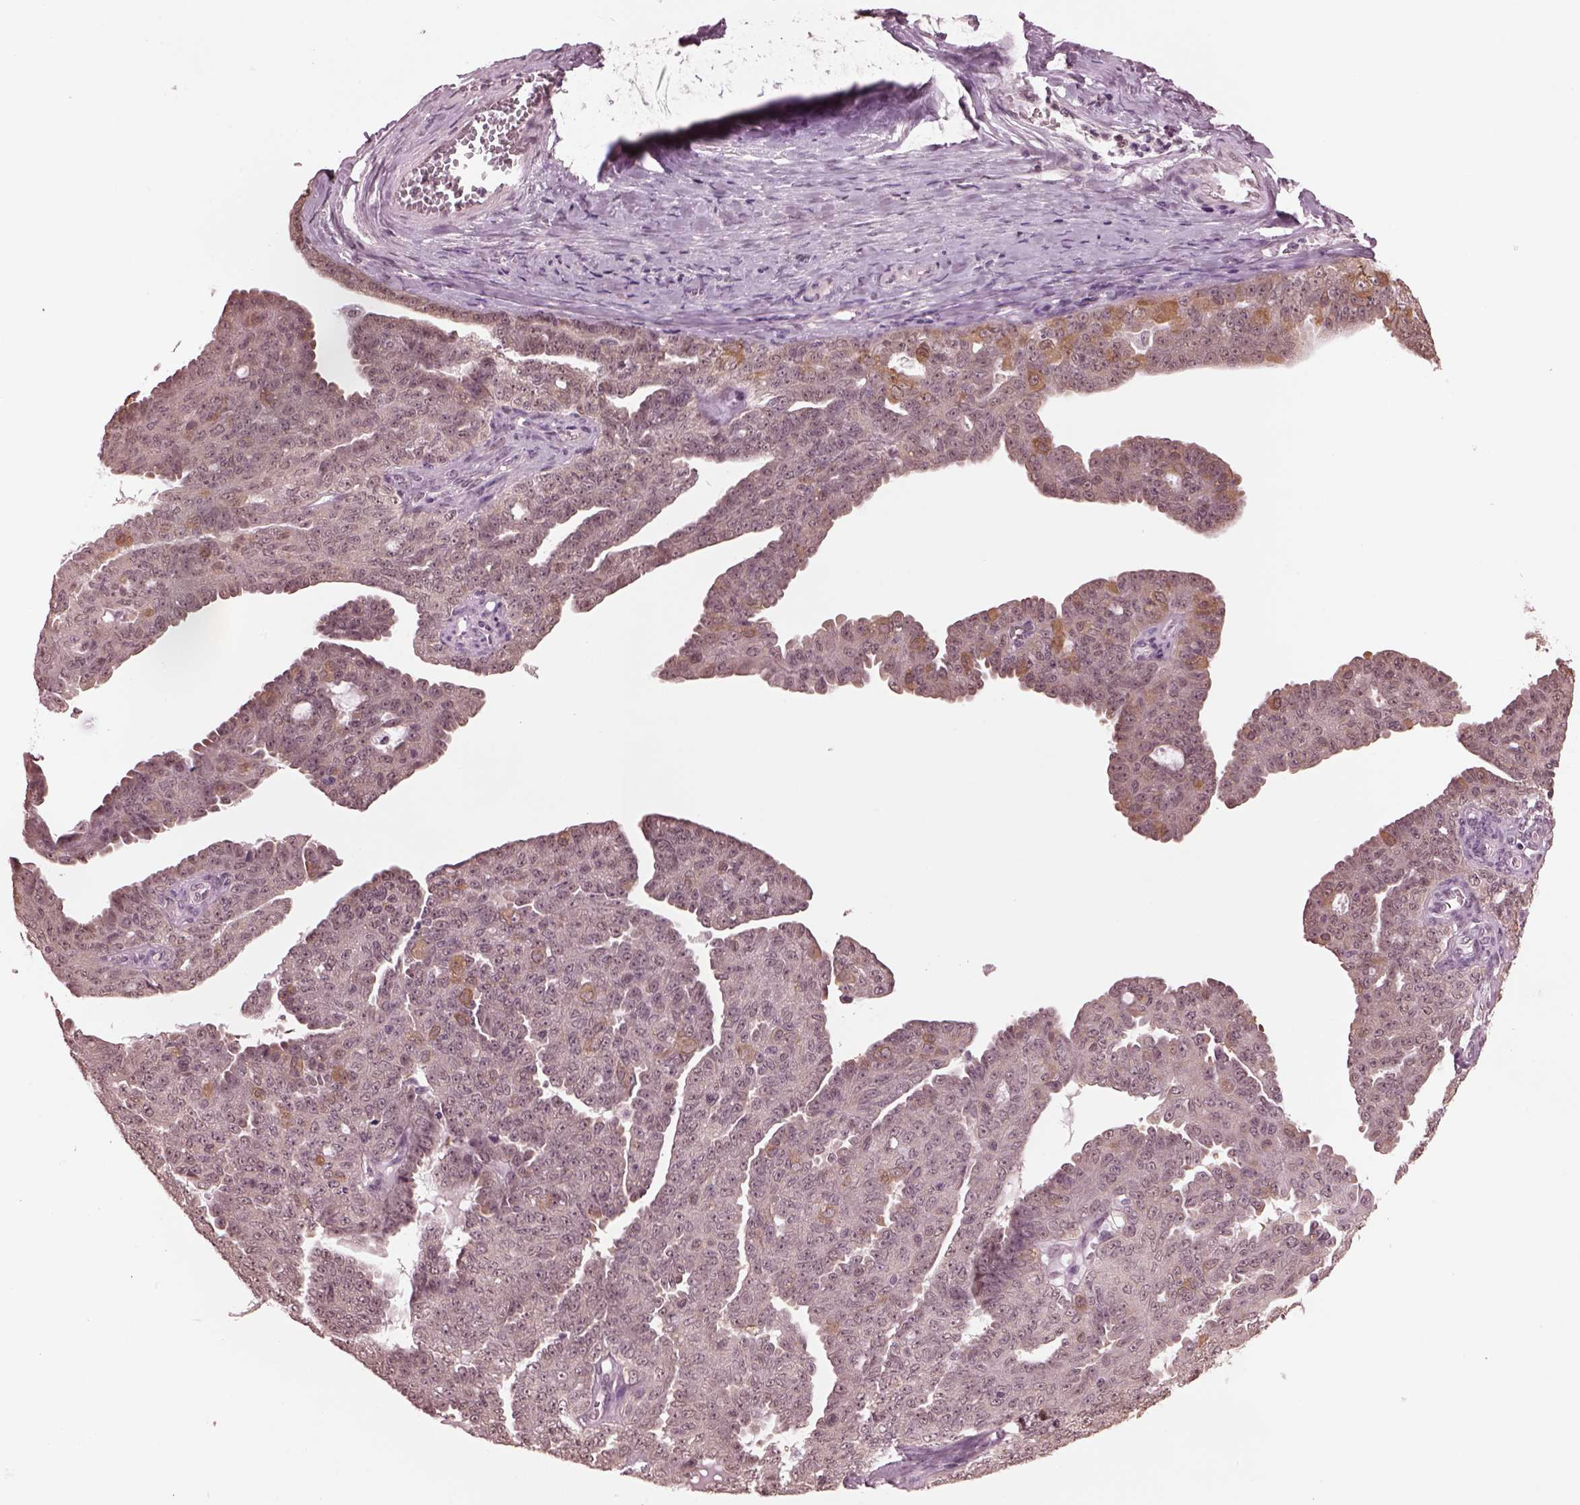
{"staining": {"intensity": "moderate", "quantity": "<25%", "location": "cytoplasmic/membranous"}, "tissue": "ovarian cancer", "cell_type": "Tumor cells", "image_type": "cancer", "snomed": [{"axis": "morphology", "description": "Cystadenocarcinoma, serous, NOS"}, {"axis": "topography", "description": "Ovary"}], "caption": "Protein staining of ovarian serous cystadenocarcinoma tissue displays moderate cytoplasmic/membranous staining in approximately <25% of tumor cells.", "gene": "RUVBL2", "patient": {"sex": "female", "age": 71}}